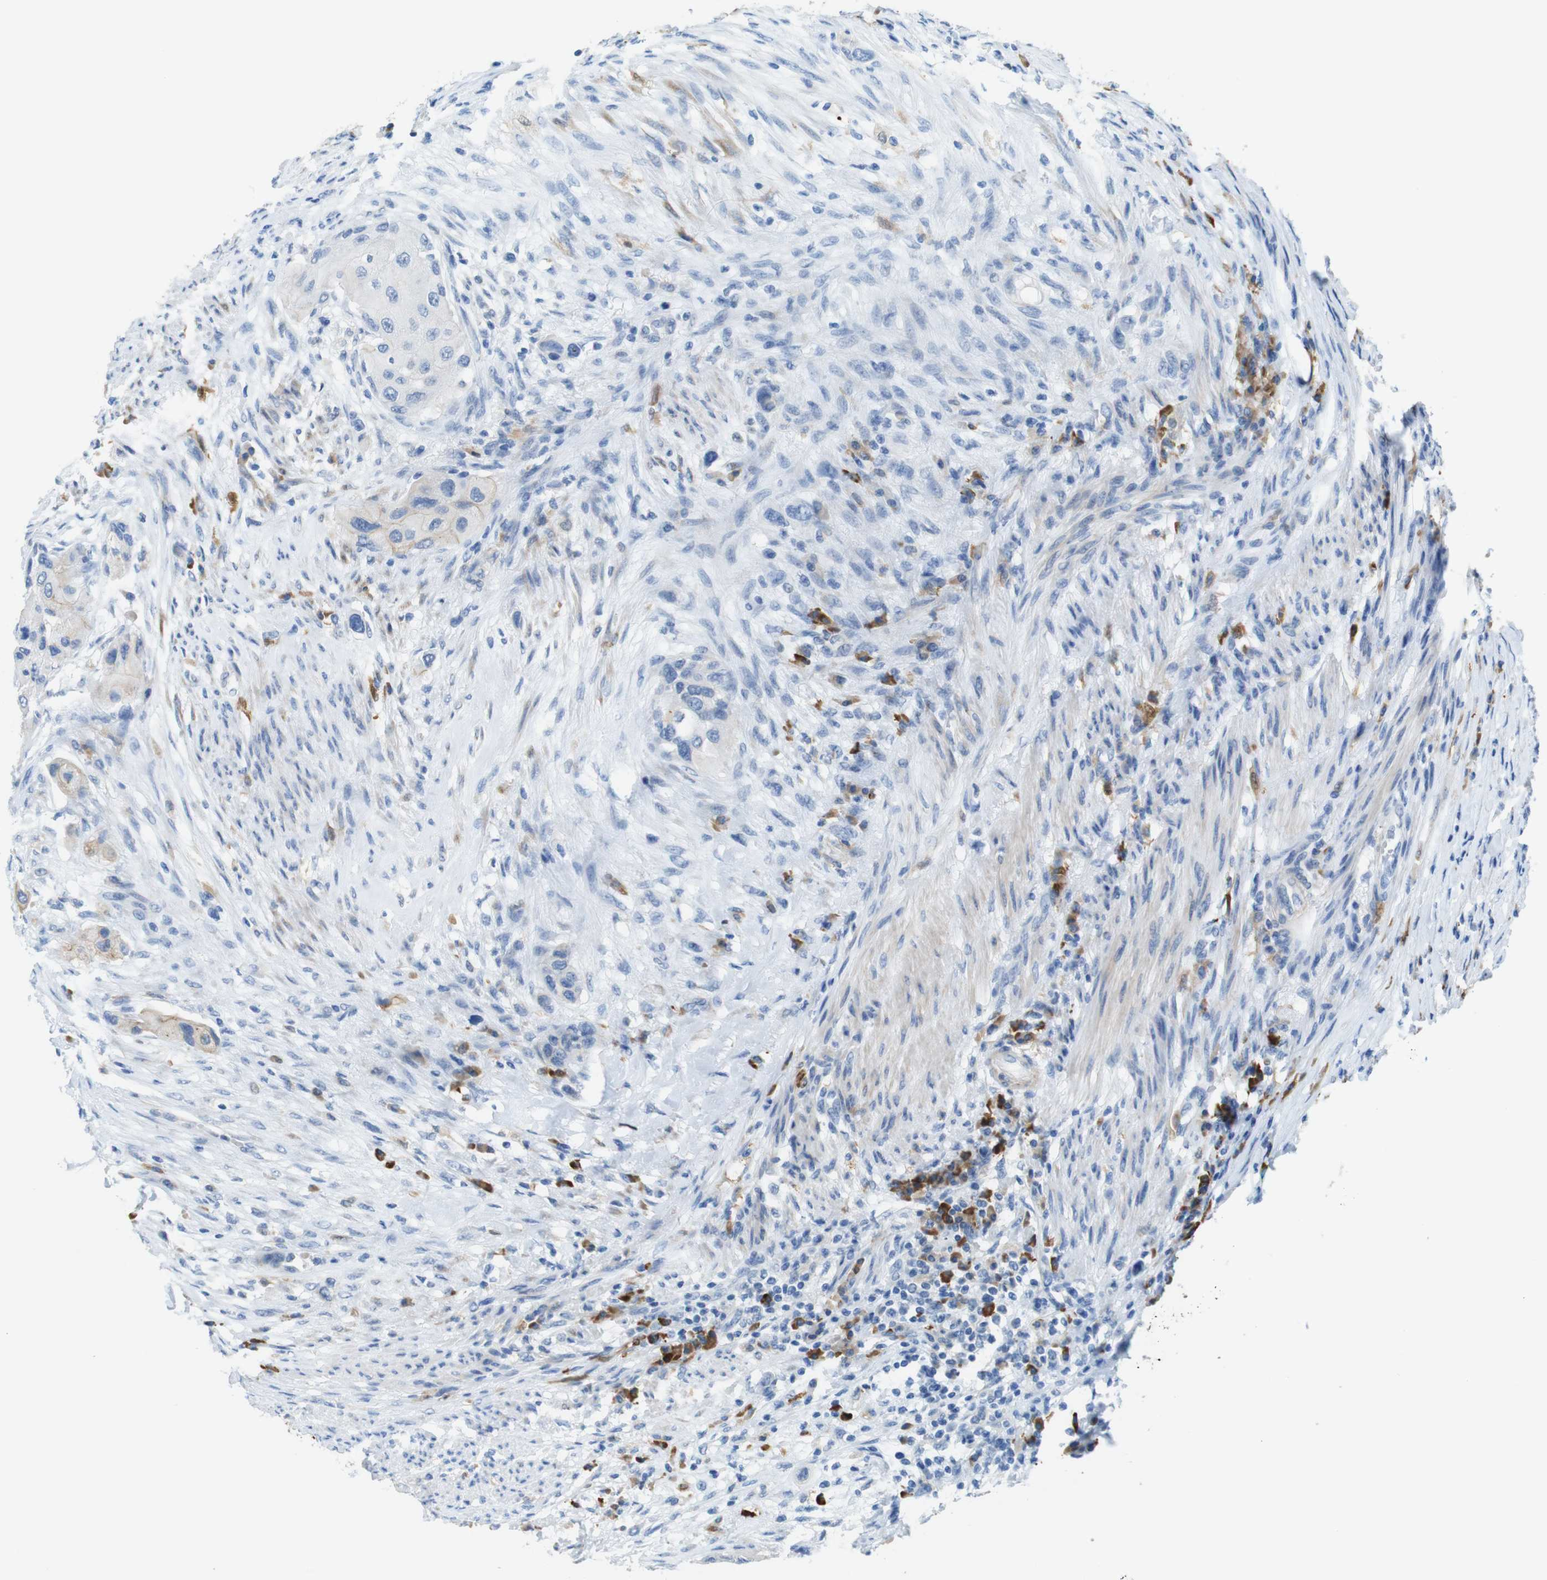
{"staining": {"intensity": "negative", "quantity": "none", "location": "none"}, "tissue": "urothelial cancer", "cell_type": "Tumor cells", "image_type": "cancer", "snomed": [{"axis": "morphology", "description": "Urothelial carcinoma, High grade"}, {"axis": "topography", "description": "Urinary bladder"}], "caption": "Tumor cells show no significant expression in urothelial cancer. (DAB (3,3'-diaminobenzidine) immunohistochemistry, high magnification).", "gene": "CLMN", "patient": {"sex": "female", "age": 56}}